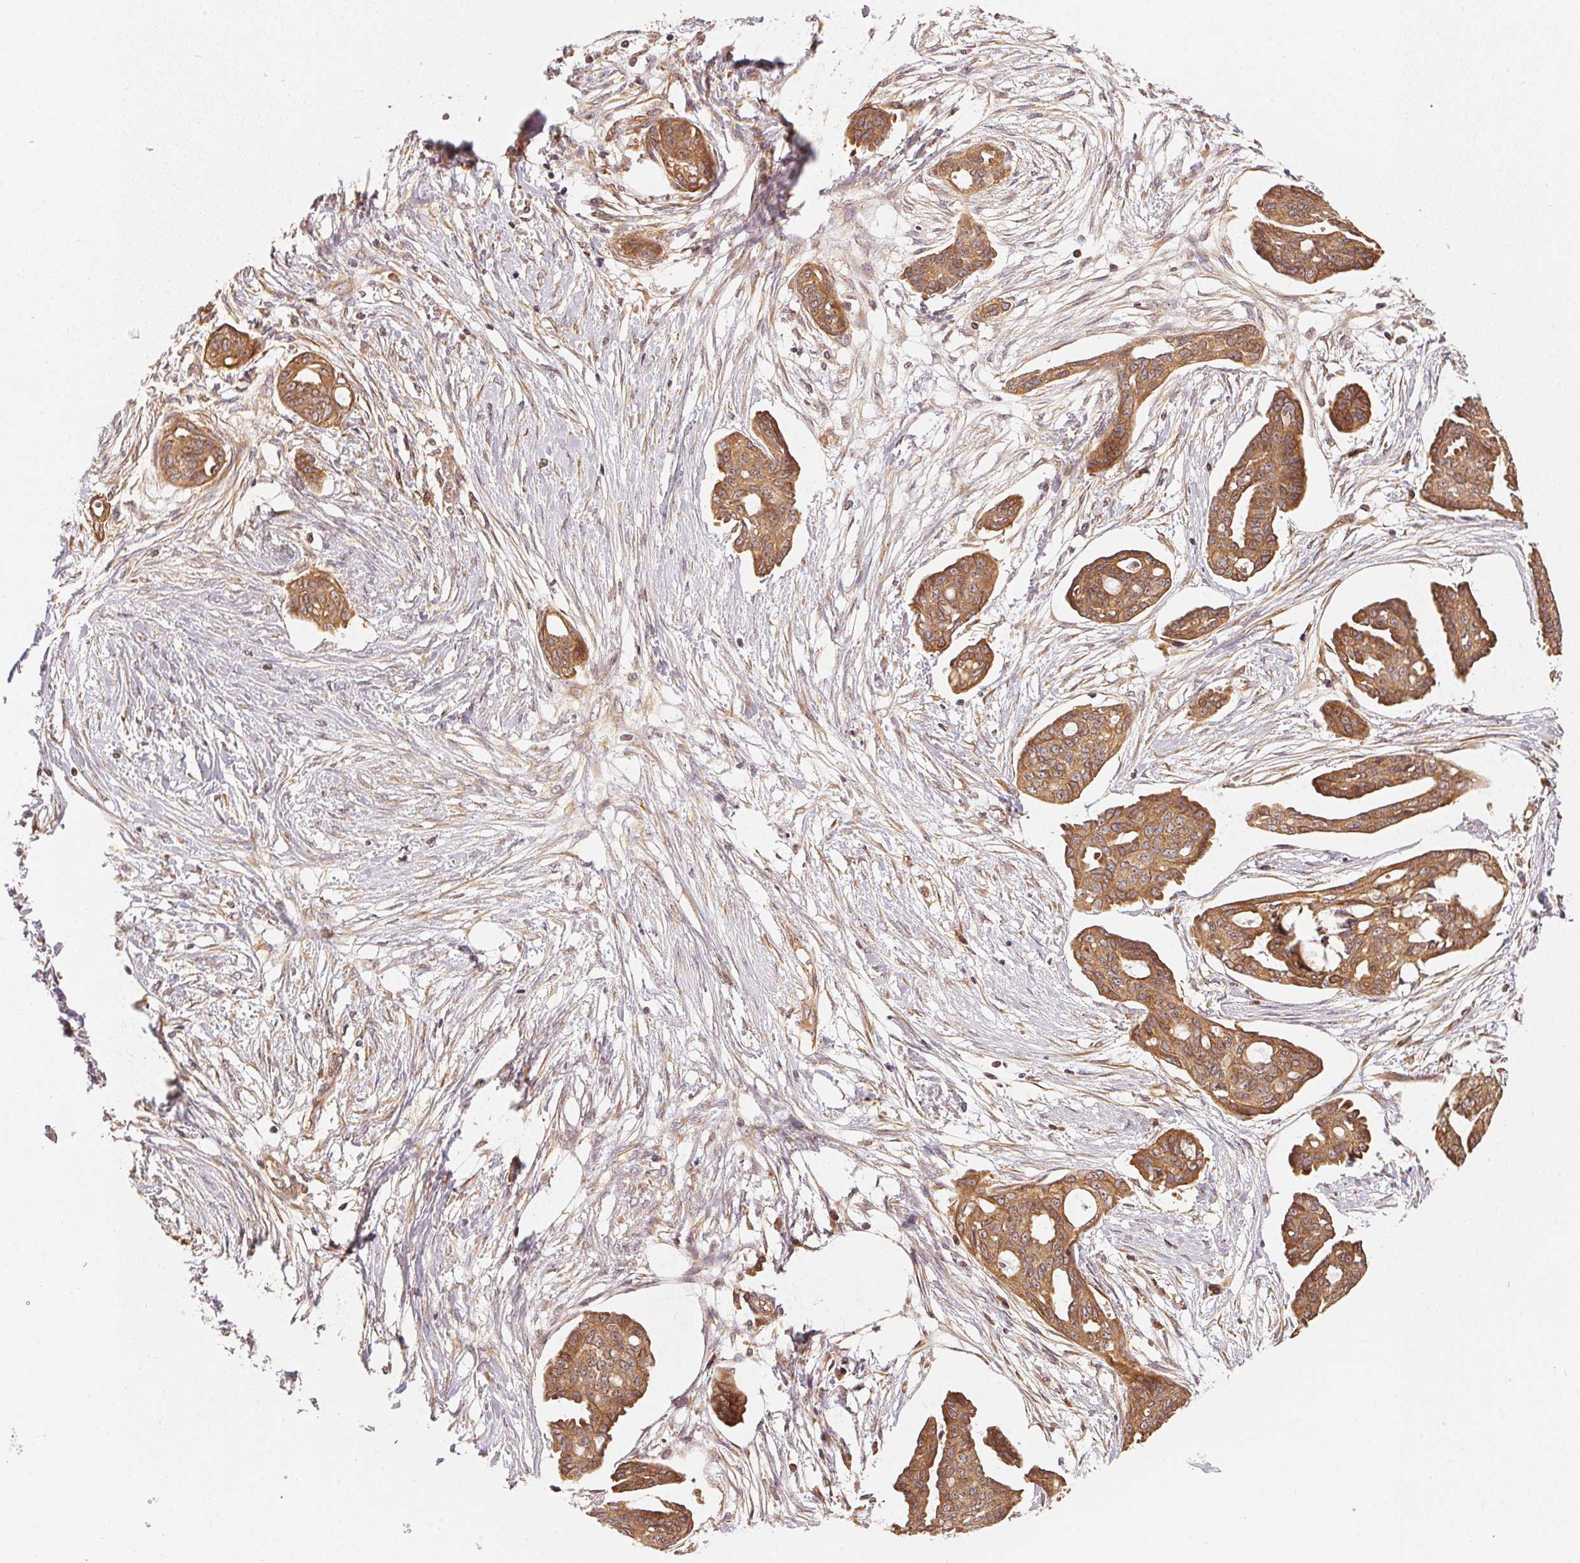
{"staining": {"intensity": "strong", "quantity": ">75%", "location": "cytoplasmic/membranous"}, "tissue": "ovarian cancer", "cell_type": "Tumor cells", "image_type": "cancer", "snomed": [{"axis": "morphology", "description": "Cystadenocarcinoma, serous, NOS"}, {"axis": "topography", "description": "Ovary"}], "caption": "Immunohistochemical staining of human serous cystadenocarcinoma (ovarian) displays strong cytoplasmic/membranous protein expression in approximately >75% of tumor cells.", "gene": "STRN4", "patient": {"sex": "female", "age": 71}}